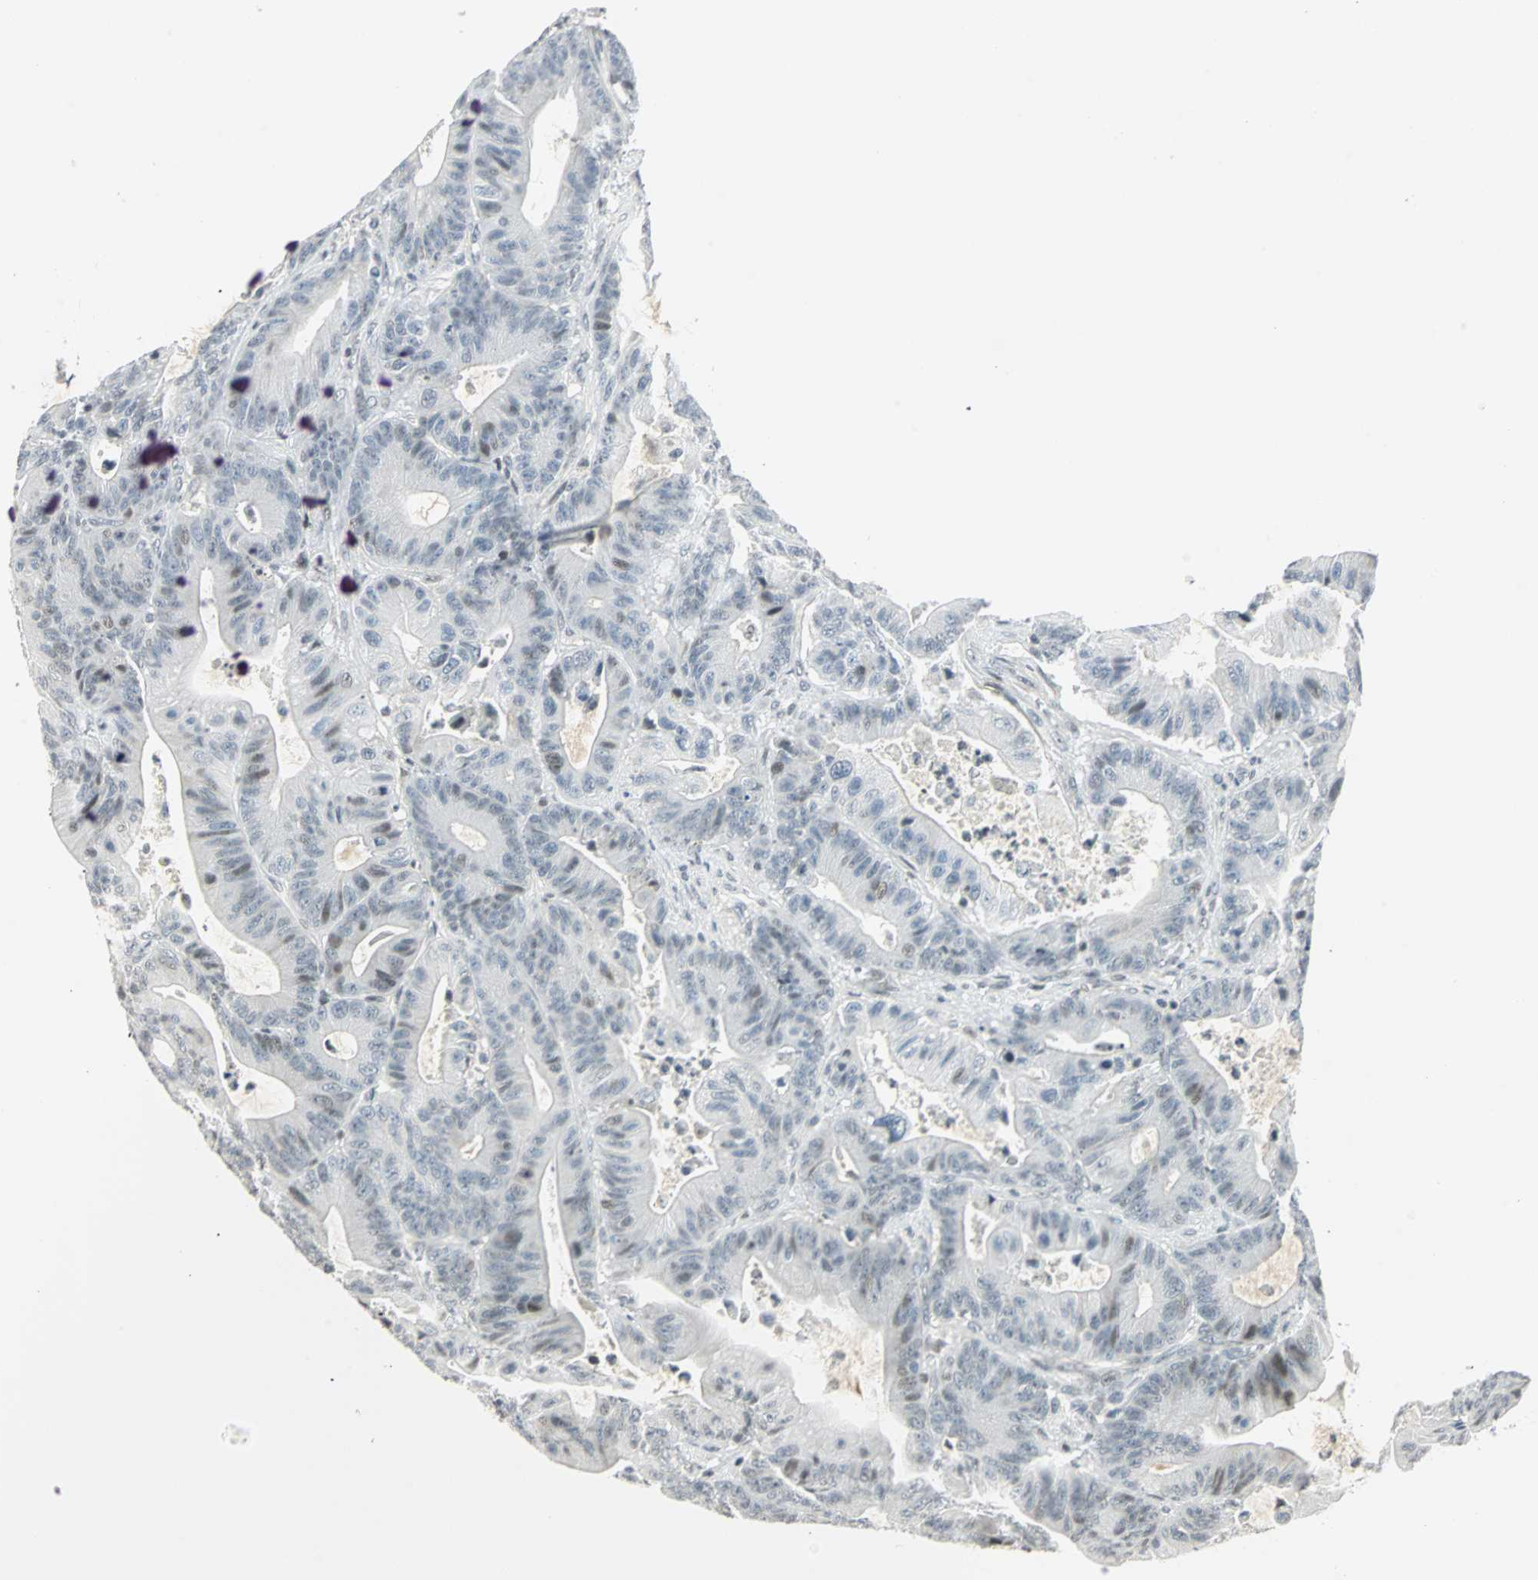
{"staining": {"intensity": "weak", "quantity": "<25%", "location": "nuclear"}, "tissue": "colorectal cancer", "cell_type": "Tumor cells", "image_type": "cancer", "snomed": [{"axis": "morphology", "description": "Adenocarcinoma, NOS"}, {"axis": "topography", "description": "Colon"}], "caption": "An image of colorectal cancer stained for a protein demonstrates no brown staining in tumor cells.", "gene": "SMAD3", "patient": {"sex": "female", "age": 84}}